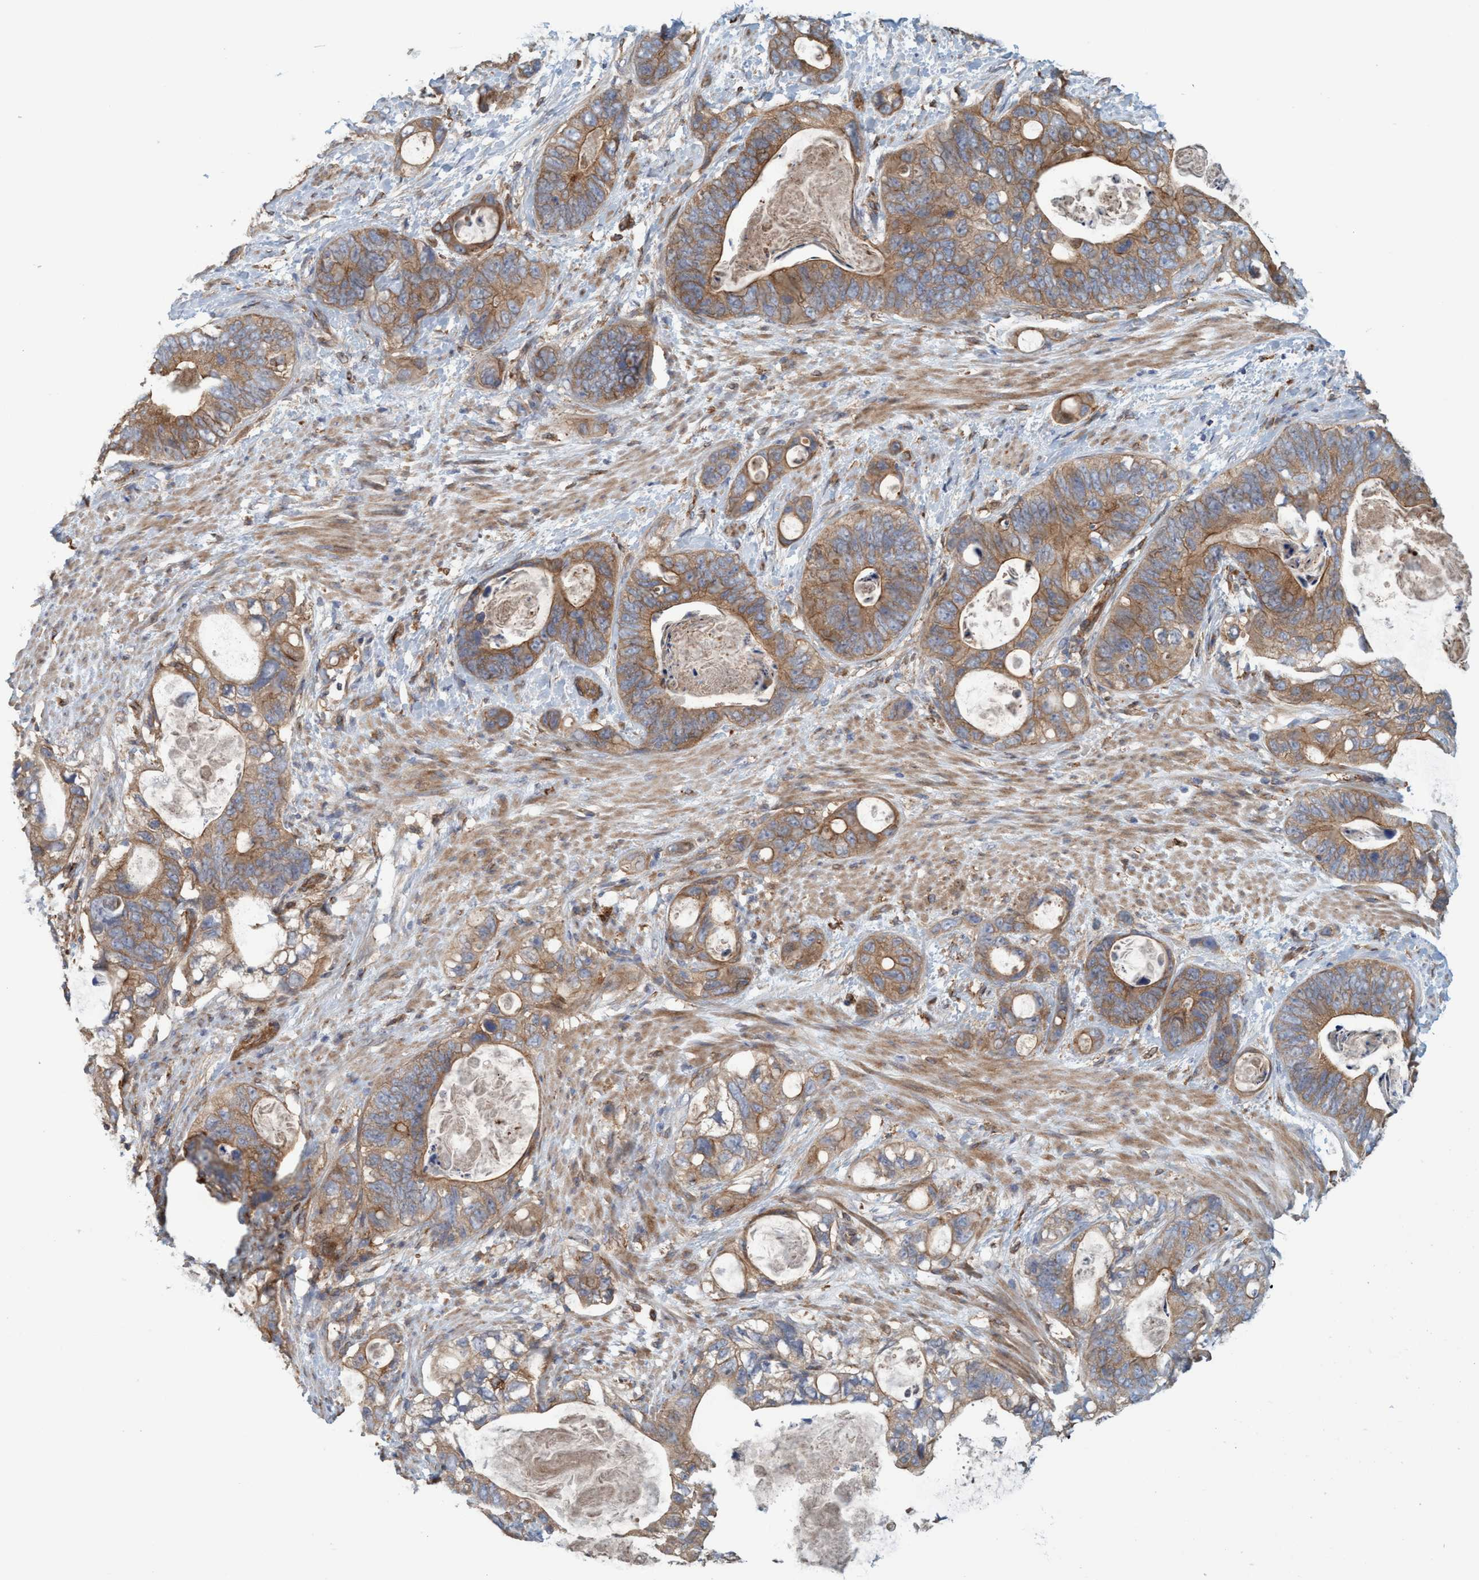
{"staining": {"intensity": "strong", "quantity": ">75%", "location": "cytoplasmic/membranous"}, "tissue": "stomach cancer", "cell_type": "Tumor cells", "image_type": "cancer", "snomed": [{"axis": "morphology", "description": "Normal tissue, NOS"}, {"axis": "morphology", "description": "Adenocarcinoma, NOS"}, {"axis": "topography", "description": "Stomach"}], "caption": "A high-resolution micrograph shows immunohistochemistry staining of stomach adenocarcinoma, which displays strong cytoplasmic/membranous staining in about >75% of tumor cells. The staining is performed using DAB brown chromogen to label protein expression. The nuclei are counter-stained blue using hematoxylin.", "gene": "SPECC1", "patient": {"sex": "female", "age": 89}}